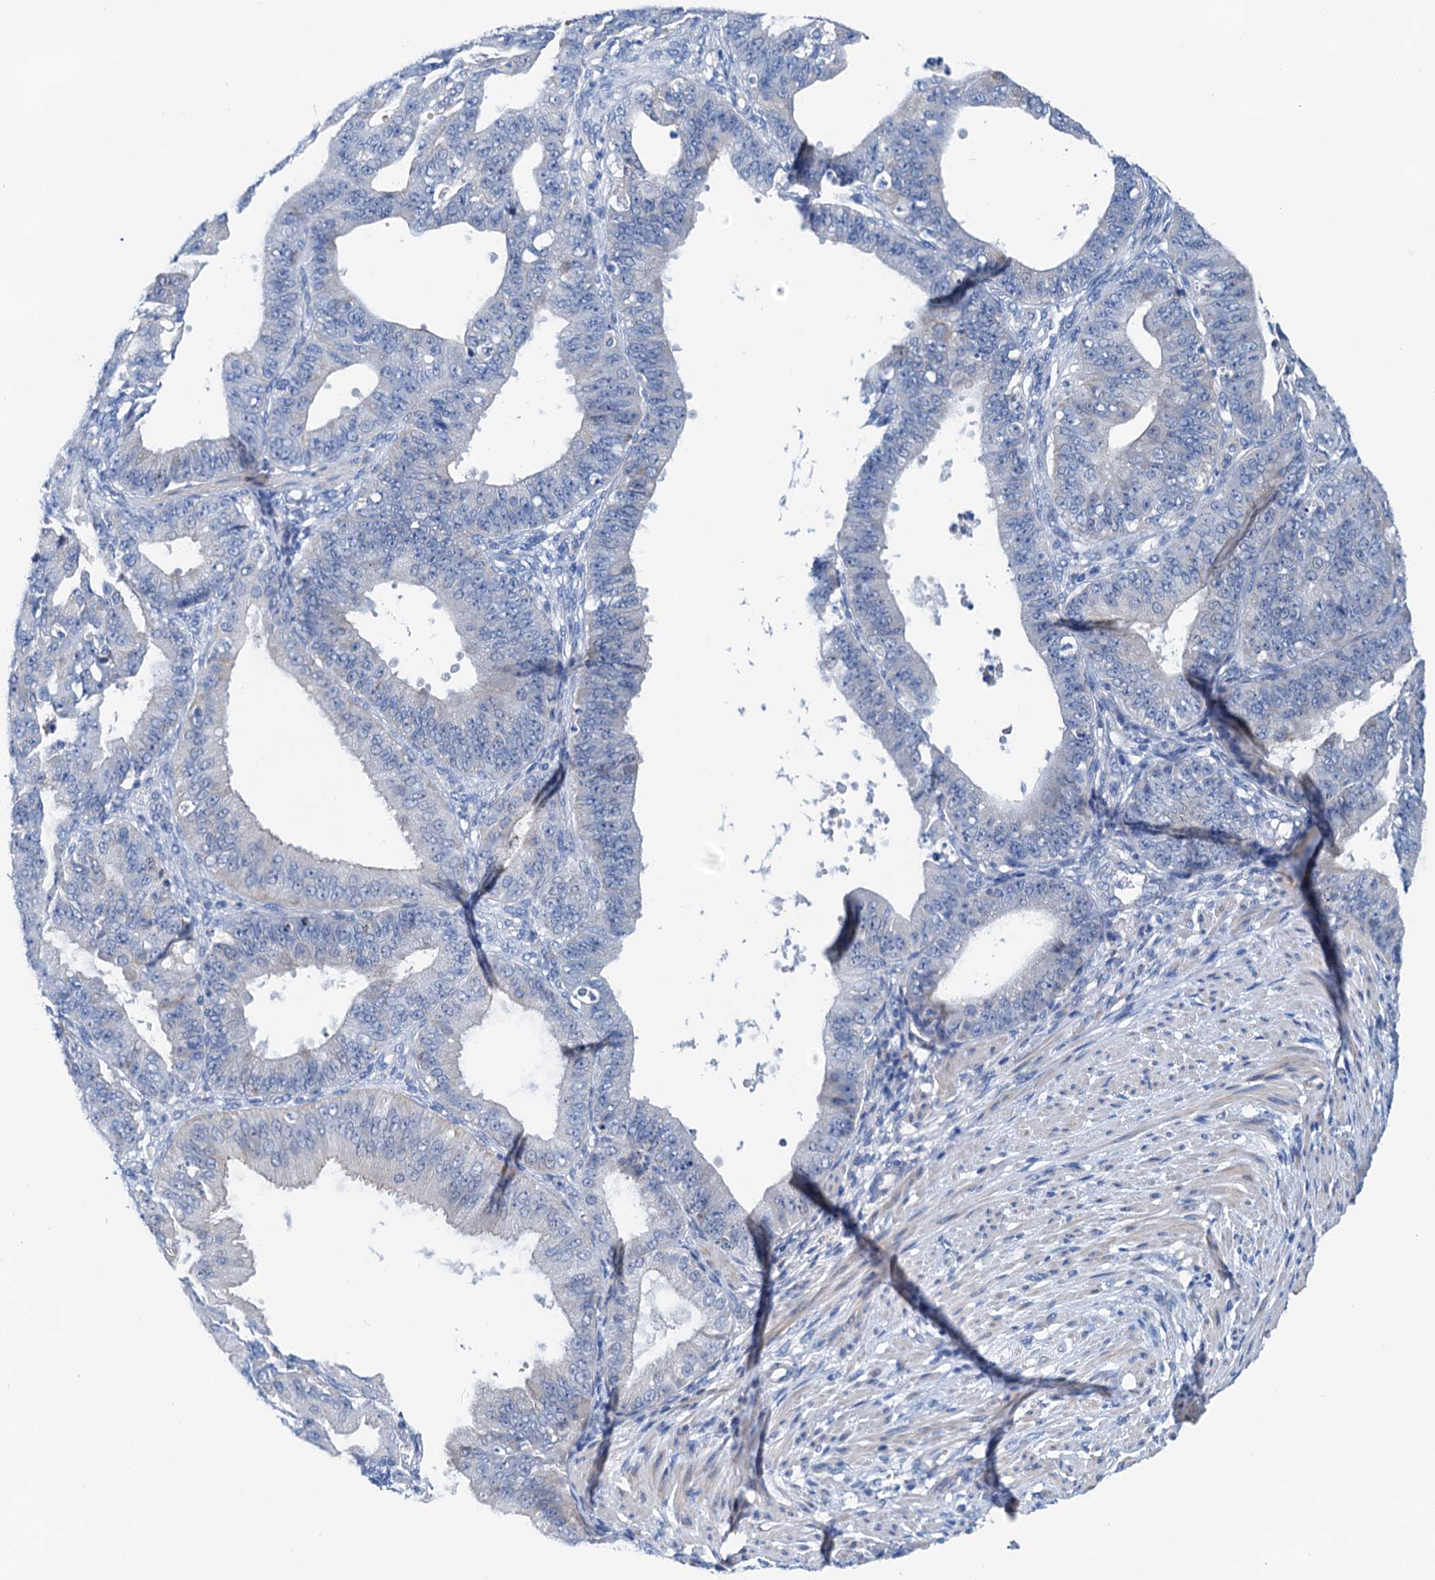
{"staining": {"intensity": "negative", "quantity": "none", "location": "none"}, "tissue": "ovarian cancer", "cell_type": "Tumor cells", "image_type": "cancer", "snomed": [{"axis": "morphology", "description": "Carcinoma, endometroid"}, {"axis": "topography", "description": "Appendix"}, {"axis": "topography", "description": "Ovary"}], "caption": "The histopathology image shows no significant staining in tumor cells of endometroid carcinoma (ovarian).", "gene": "KNDC1", "patient": {"sex": "female", "age": 42}}